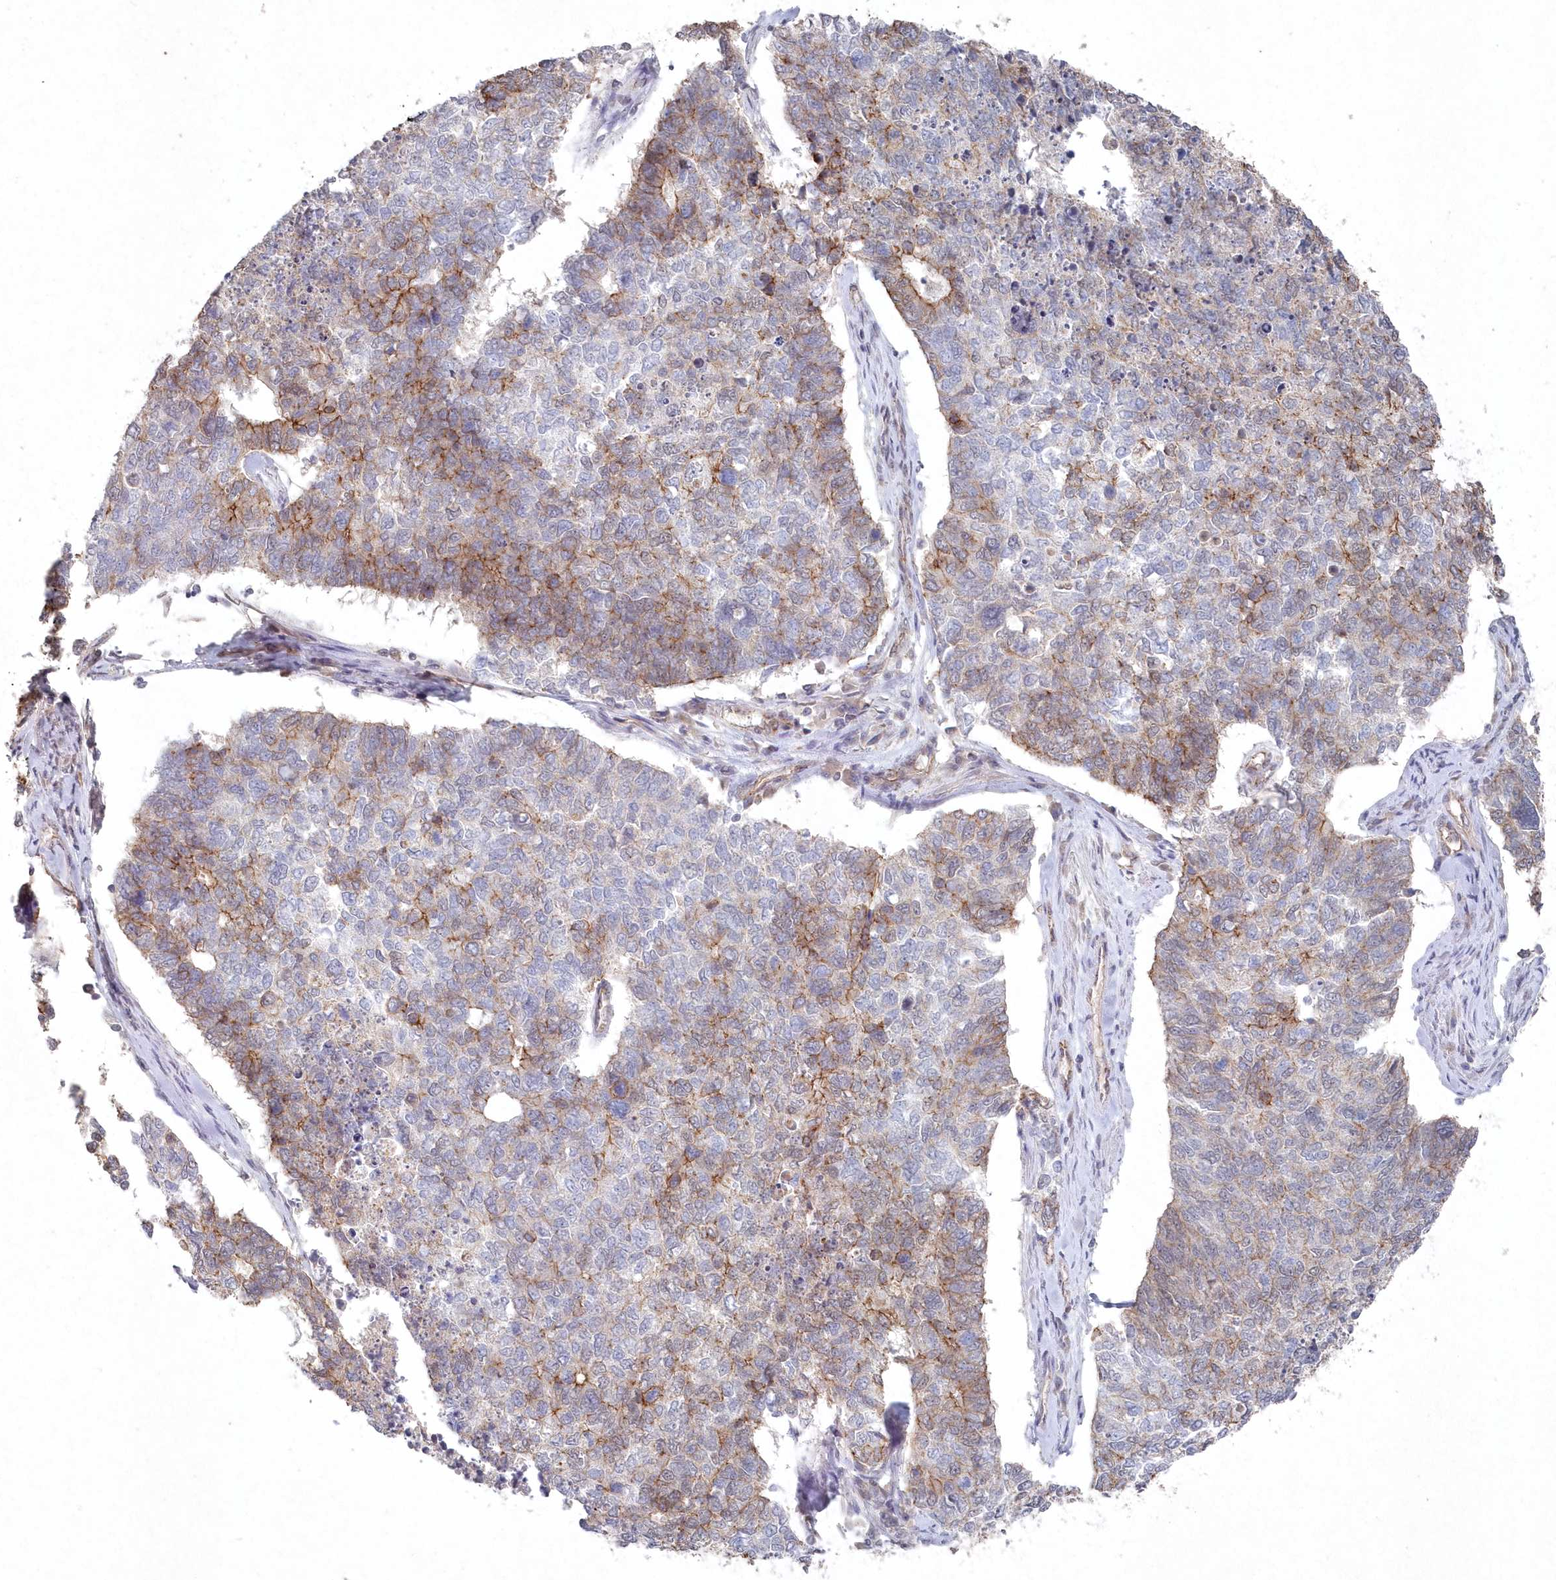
{"staining": {"intensity": "moderate", "quantity": "25%-75%", "location": "cytoplasmic/membranous"}, "tissue": "cervical cancer", "cell_type": "Tumor cells", "image_type": "cancer", "snomed": [{"axis": "morphology", "description": "Squamous cell carcinoma, NOS"}, {"axis": "topography", "description": "Cervix"}], "caption": "High-power microscopy captured an immunohistochemistry image of squamous cell carcinoma (cervical), revealing moderate cytoplasmic/membranous positivity in about 25%-75% of tumor cells.", "gene": "VSIG2", "patient": {"sex": "female", "age": 63}}